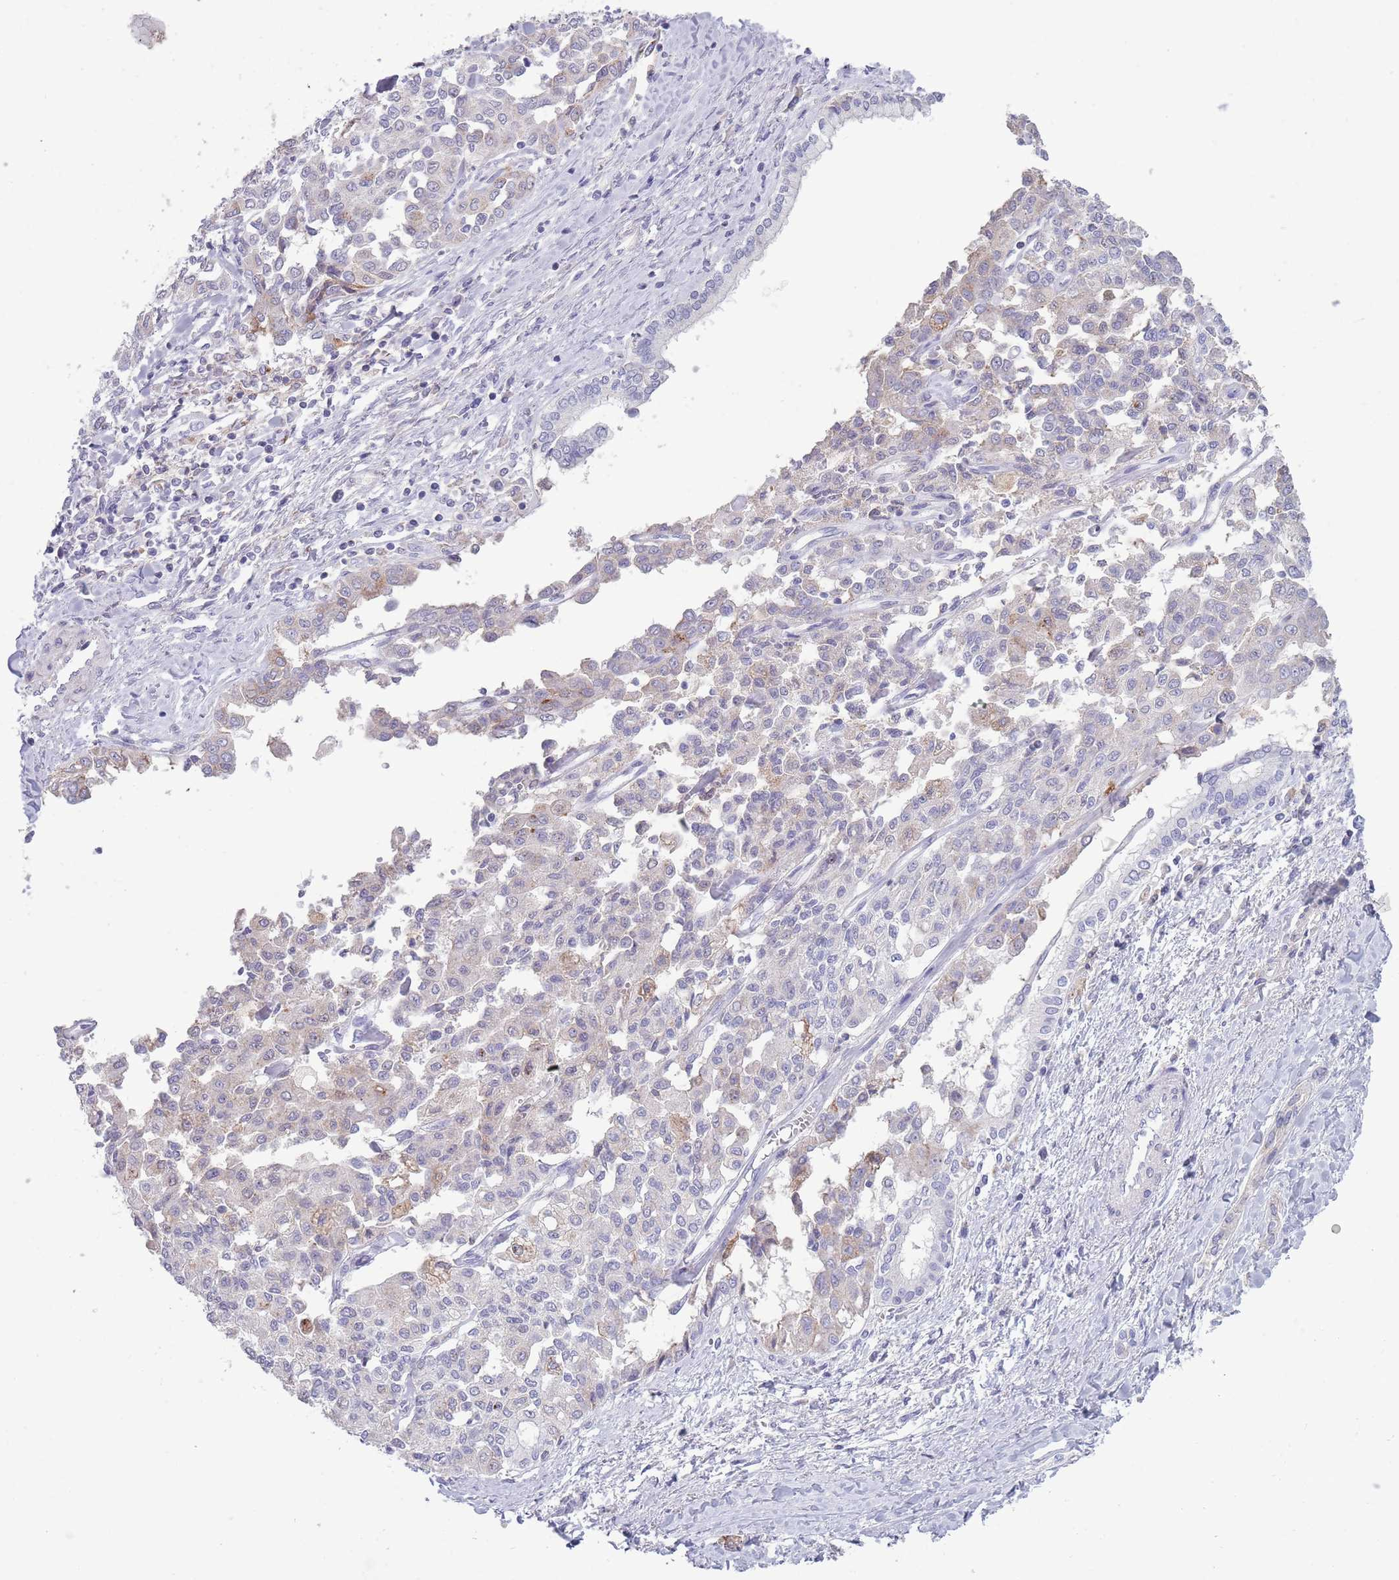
{"staining": {"intensity": "weak", "quantity": "<25%", "location": "cytoplasmic/membranous"}, "tissue": "liver cancer", "cell_type": "Tumor cells", "image_type": "cancer", "snomed": [{"axis": "morphology", "description": "Cholangiocarcinoma"}, {"axis": "topography", "description": "Liver"}], "caption": "The histopathology image demonstrates no staining of tumor cells in liver cholangiocarcinoma.", "gene": "ACSBG1", "patient": {"sex": "female", "age": 77}}